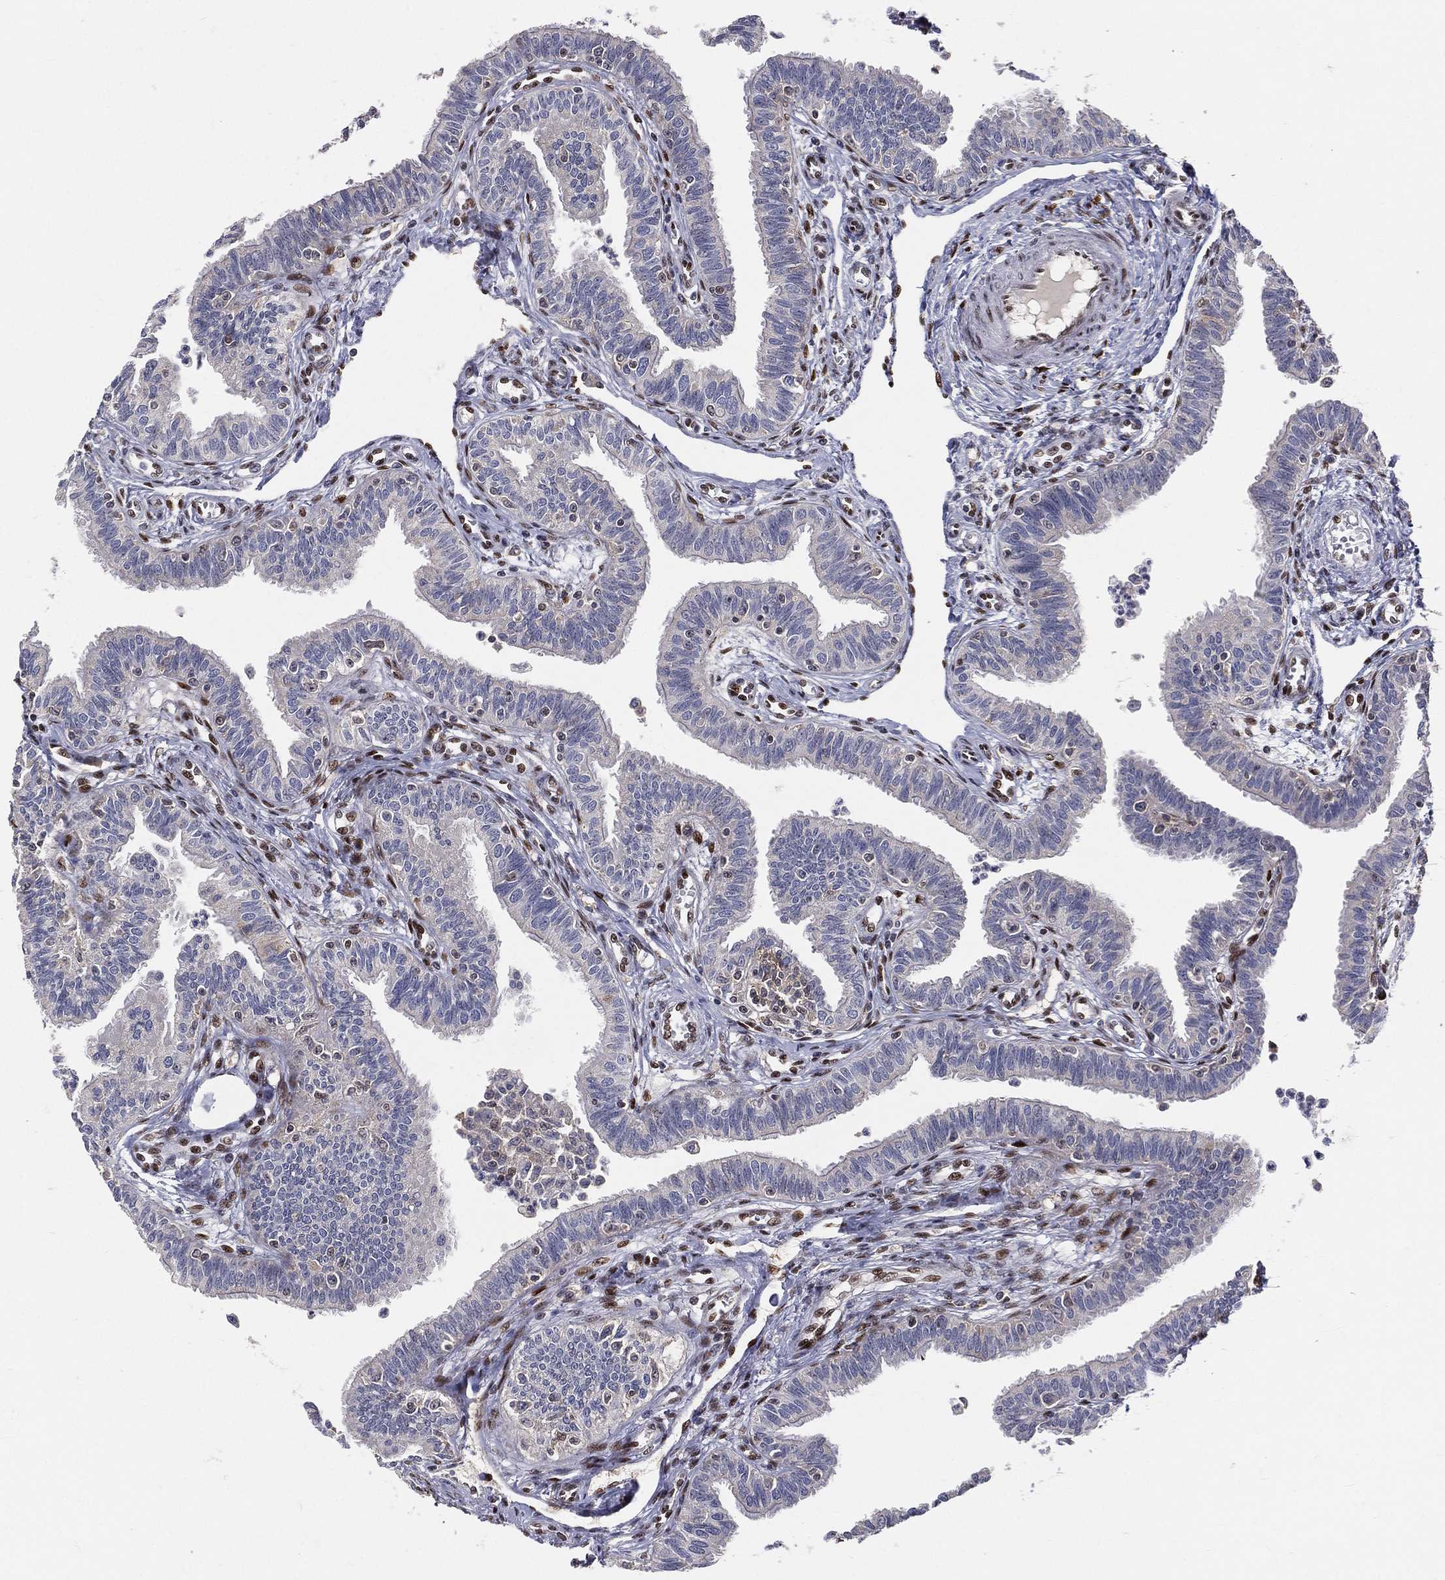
{"staining": {"intensity": "moderate", "quantity": "<25%", "location": "cytoplasmic/membranous"}, "tissue": "fallopian tube", "cell_type": "Glandular cells", "image_type": "normal", "snomed": [{"axis": "morphology", "description": "Normal tissue, NOS"}, {"axis": "topography", "description": "Fallopian tube"}], "caption": "Unremarkable fallopian tube demonstrates moderate cytoplasmic/membranous positivity in about <25% of glandular cells.", "gene": "ZEB1", "patient": {"sex": "female", "age": 36}}